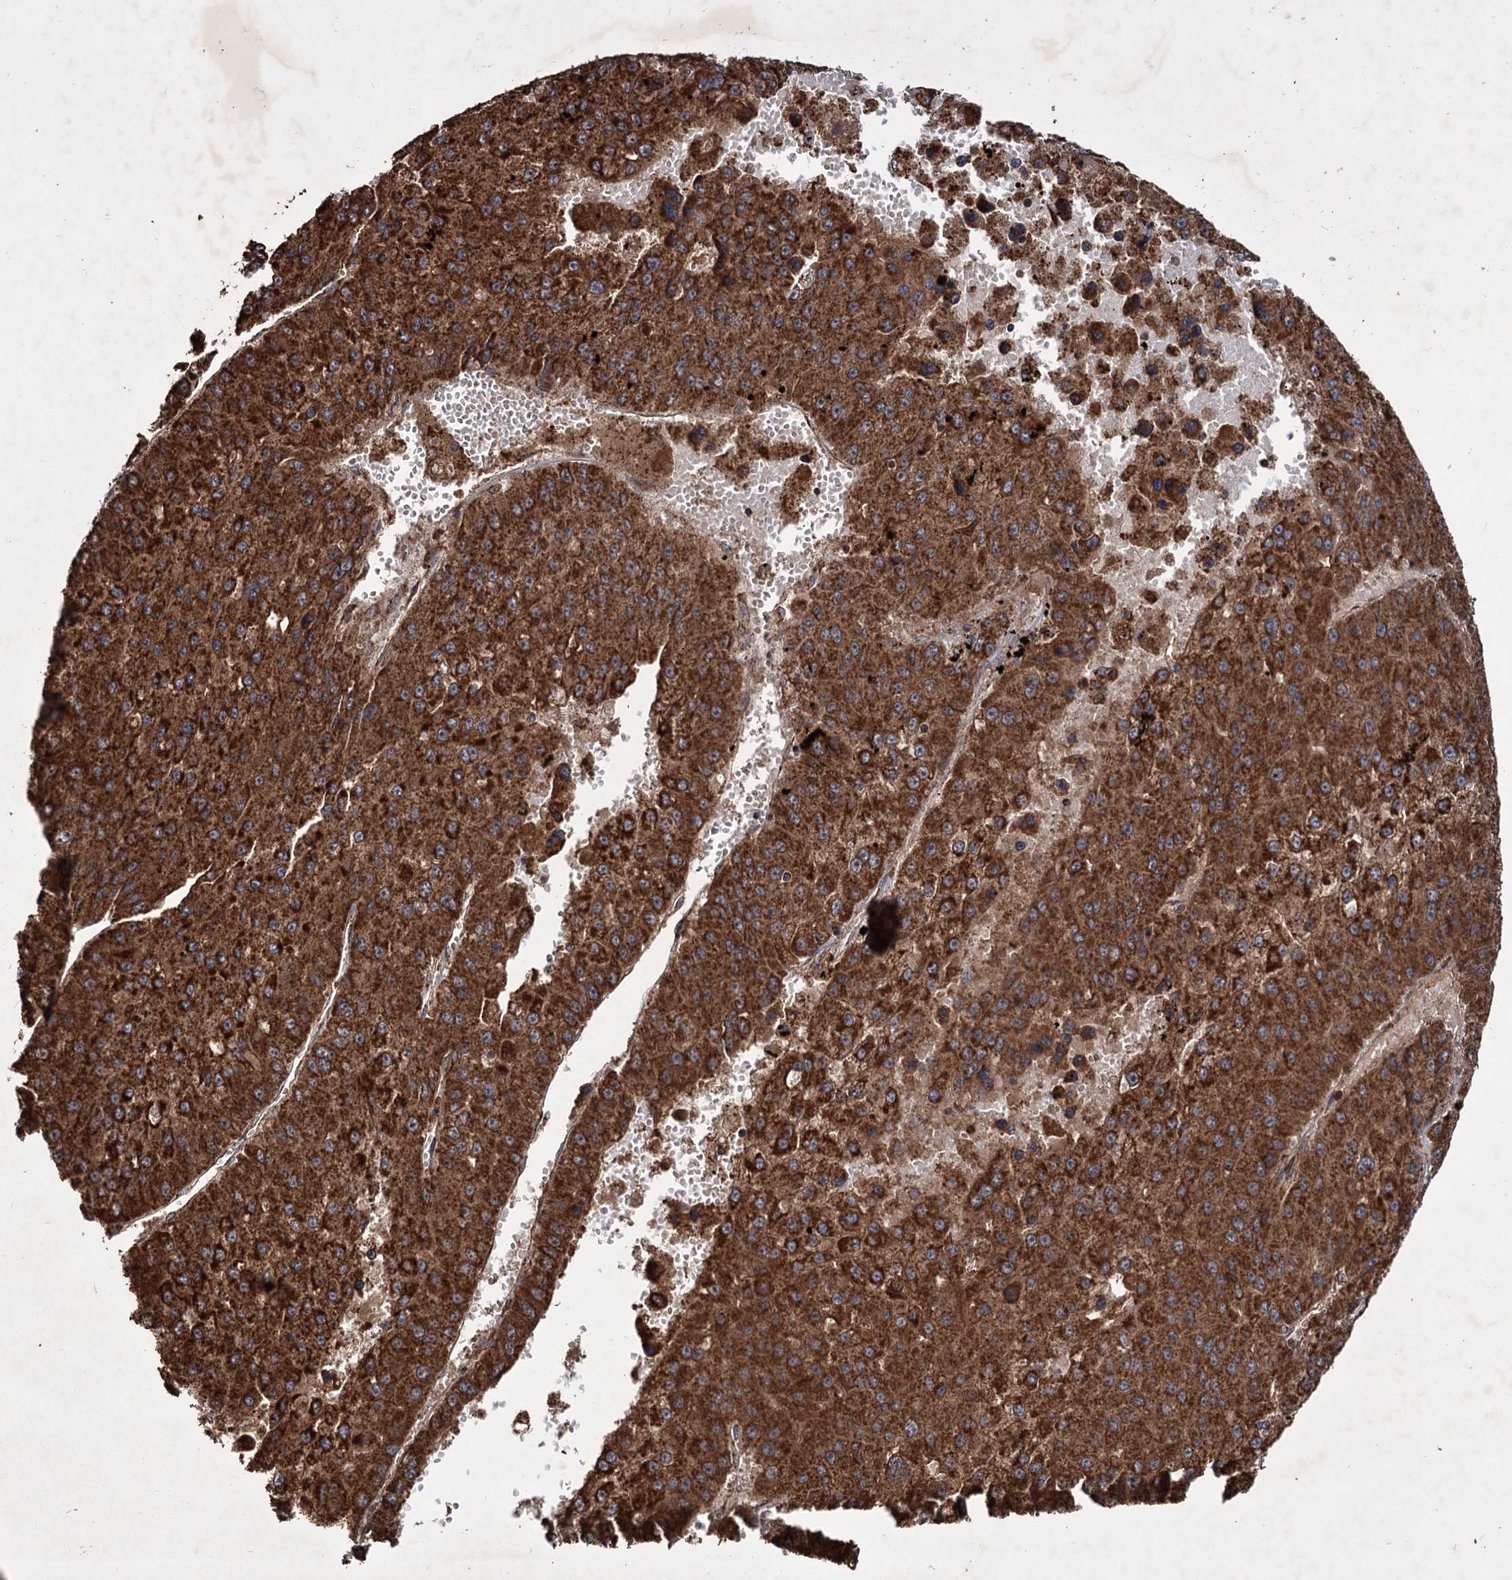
{"staining": {"intensity": "strong", "quantity": ">75%", "location": "cytoplasmic/membranous"}, "tissue": "liver cancer", "cell_type": "Tumor cells", "image_type": "cancer", "snomed": [{"axis": "morphology", "description": "Carcinoma, Hepatocellular, NOS"}, {"axis": "topography", "description": "Liver"}], "caption": "Hepatocellular carcinoma (liver) stained with immunohistochemistry (IHC) displays strong cytoplasmic/membranous staining in approximately >75% of tumor cells.", "gene": "IPO4", "patient": {"sex": "female", "age": 73}}